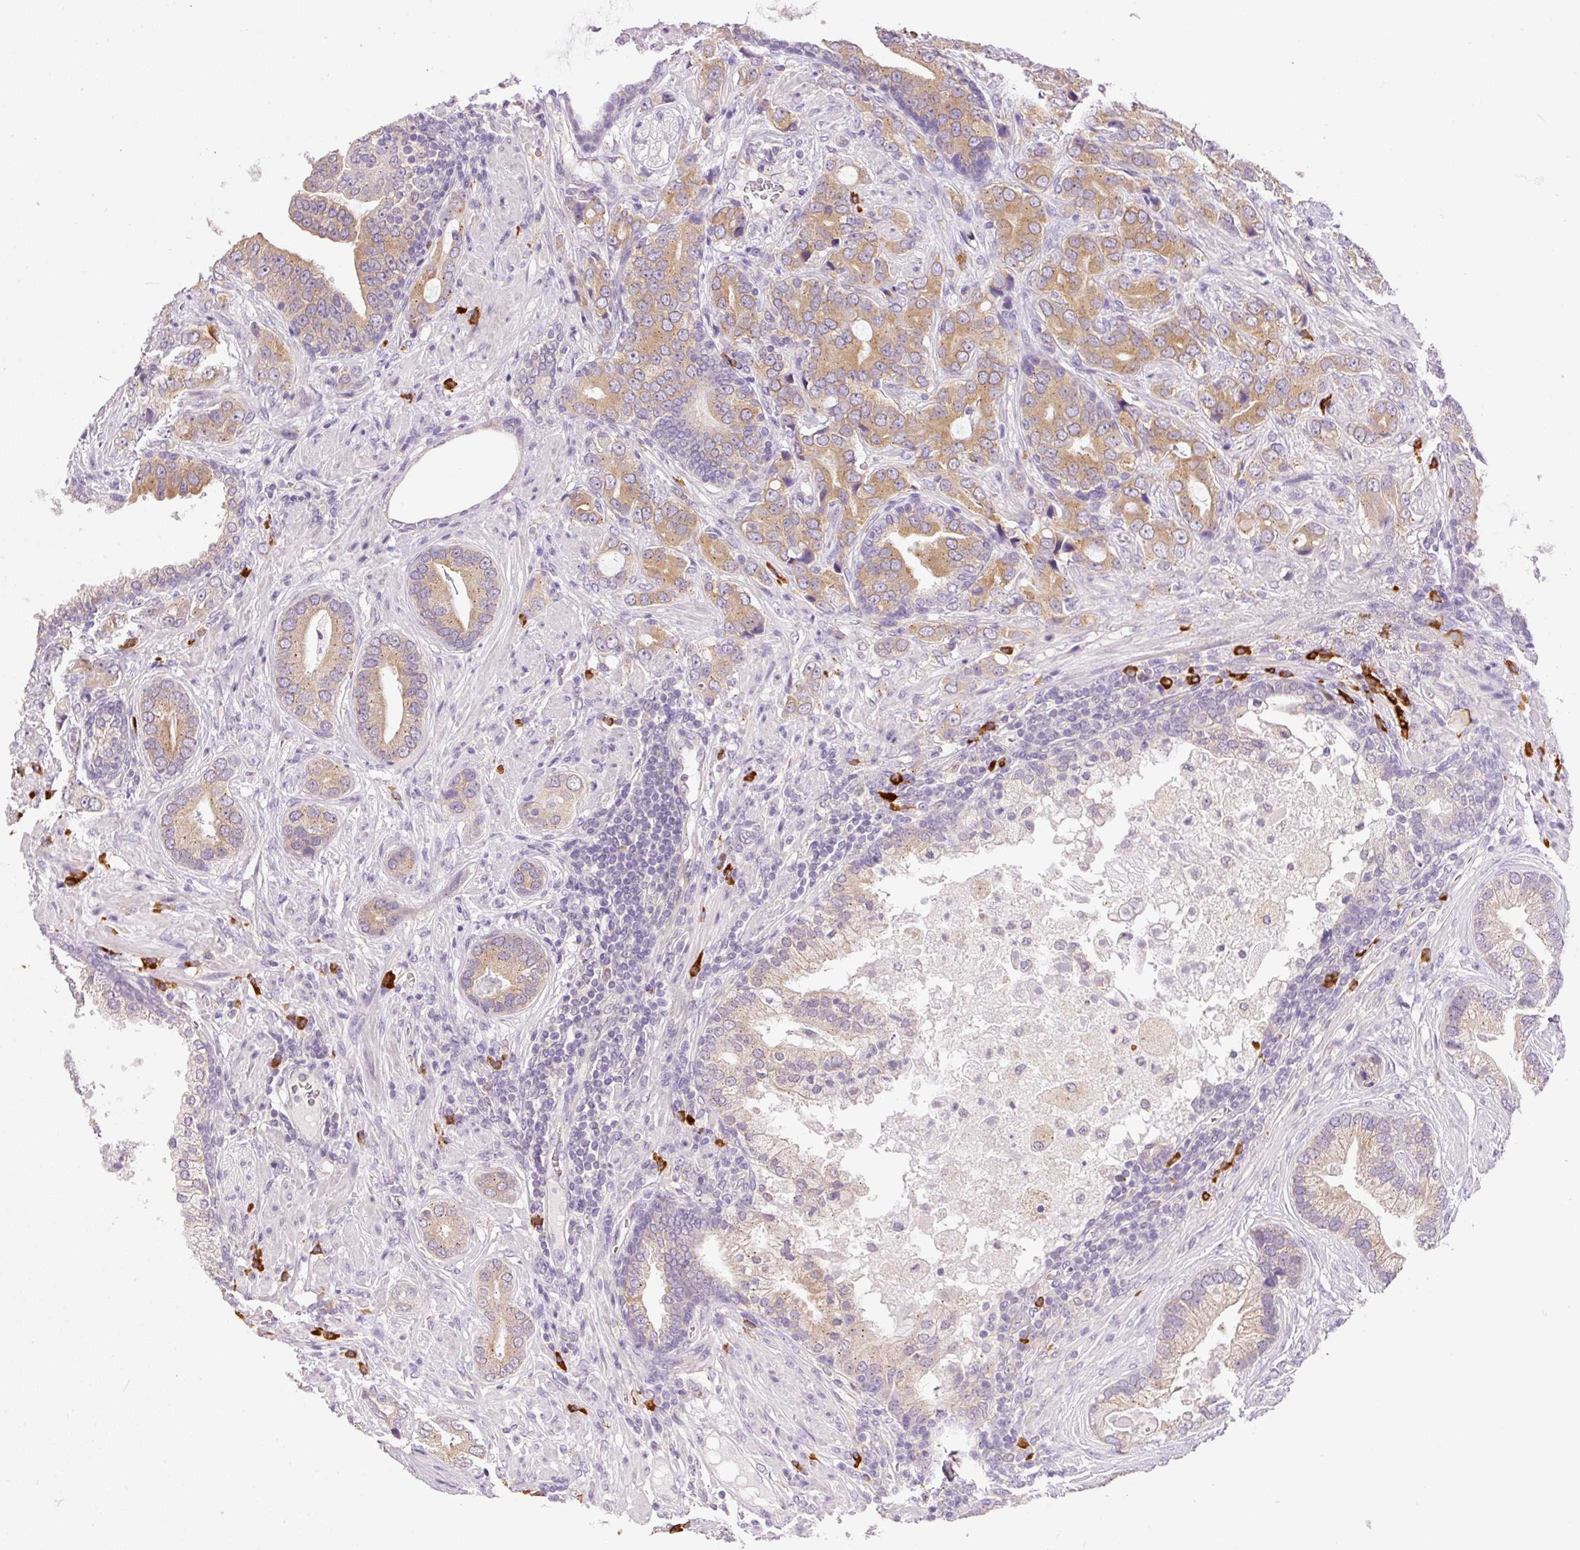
{"staining": {"intensity": "moderate", "quantity": "25%-75%", "location": "cytoplasmic/membranous"}, "tissue": "prostate cancer", "cell_type": "Tumor cells", "image_type": "cancer", "snomed": [{"axis": "morphology", "description": "Adenocarcinoma, High grade"}, {"axis": "topography", "description": "Prostate"}], "caption": "Prostate high-grade adenocarcinoma stained for a protein (brown) shows moderate cytoplasmic/membranous positive staining in about 25%-75% of tumor cells.", "gene": "PNPLA5", "patient": {"sex": "male", "age": 55}}